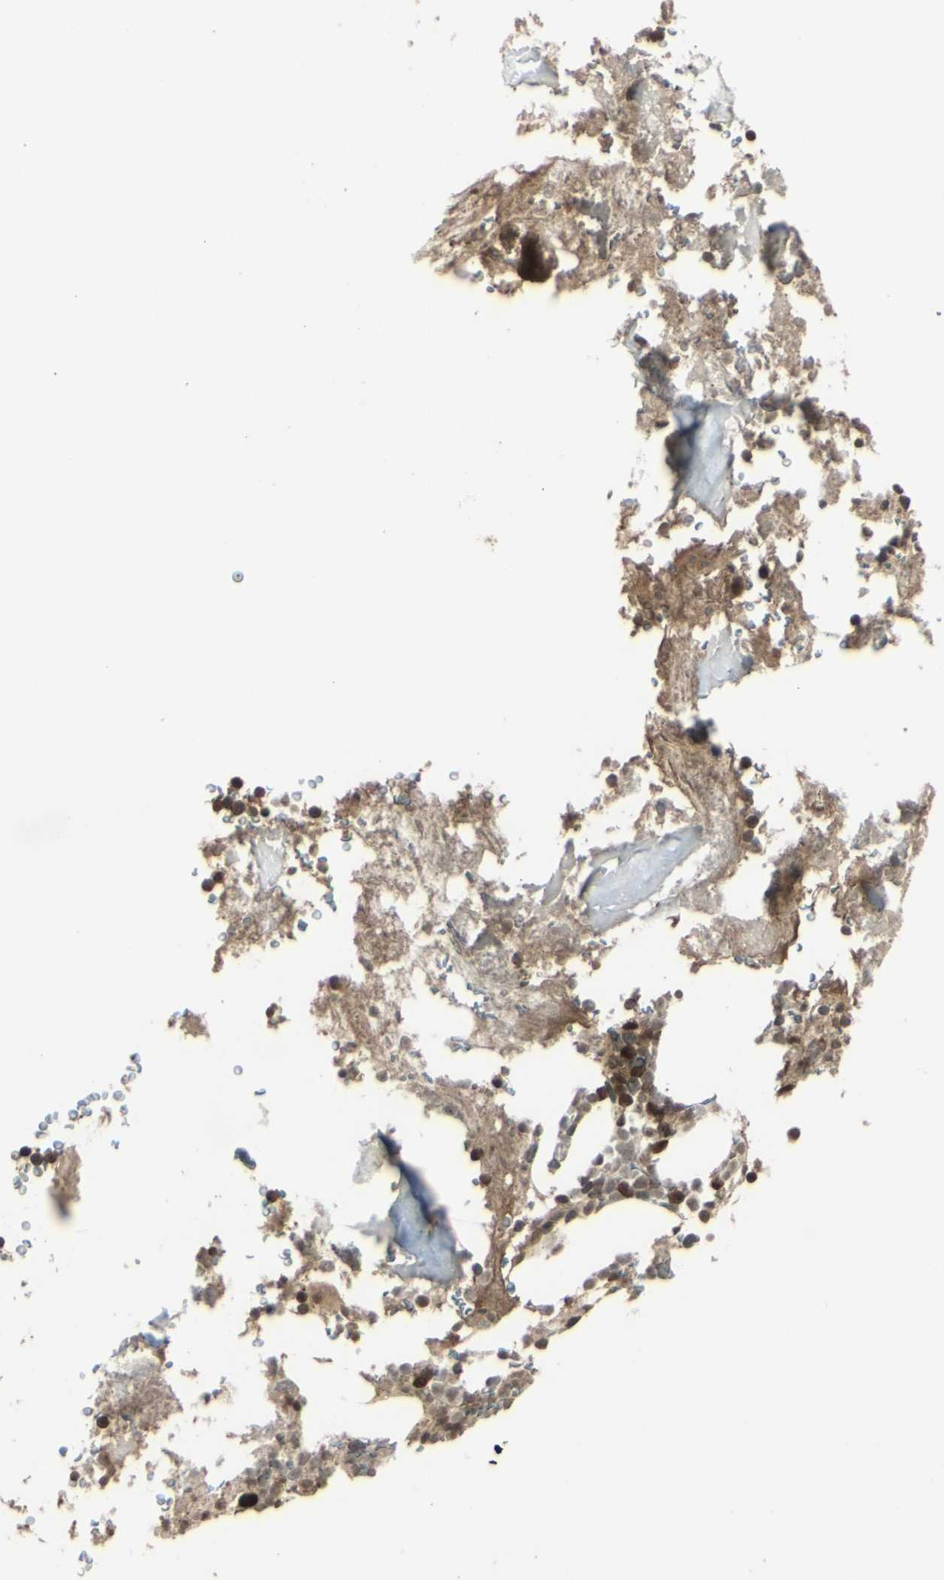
{"staining": {"intensity": "moderate", "quantity": "25%-75%", "location": "cytoplasmic/membranous,nuclear"}, "tissue": "bone marrow", "cell_type": "Hematopoietic cells", "image_type": "normal", "snomed": [{"axis": "morphology", "description": "Normal tissue, NOS"}, {"axis": "topography", "description": "Bone marrow"}], "caption": "Protein staining of benign bone marrow demonstrates moderate cytoplasmic/membranous,nuclear expression in approximately 25%-75% of hematopoietic cells.", "gene": "BLNK", "patient": {"sex": "male"}}